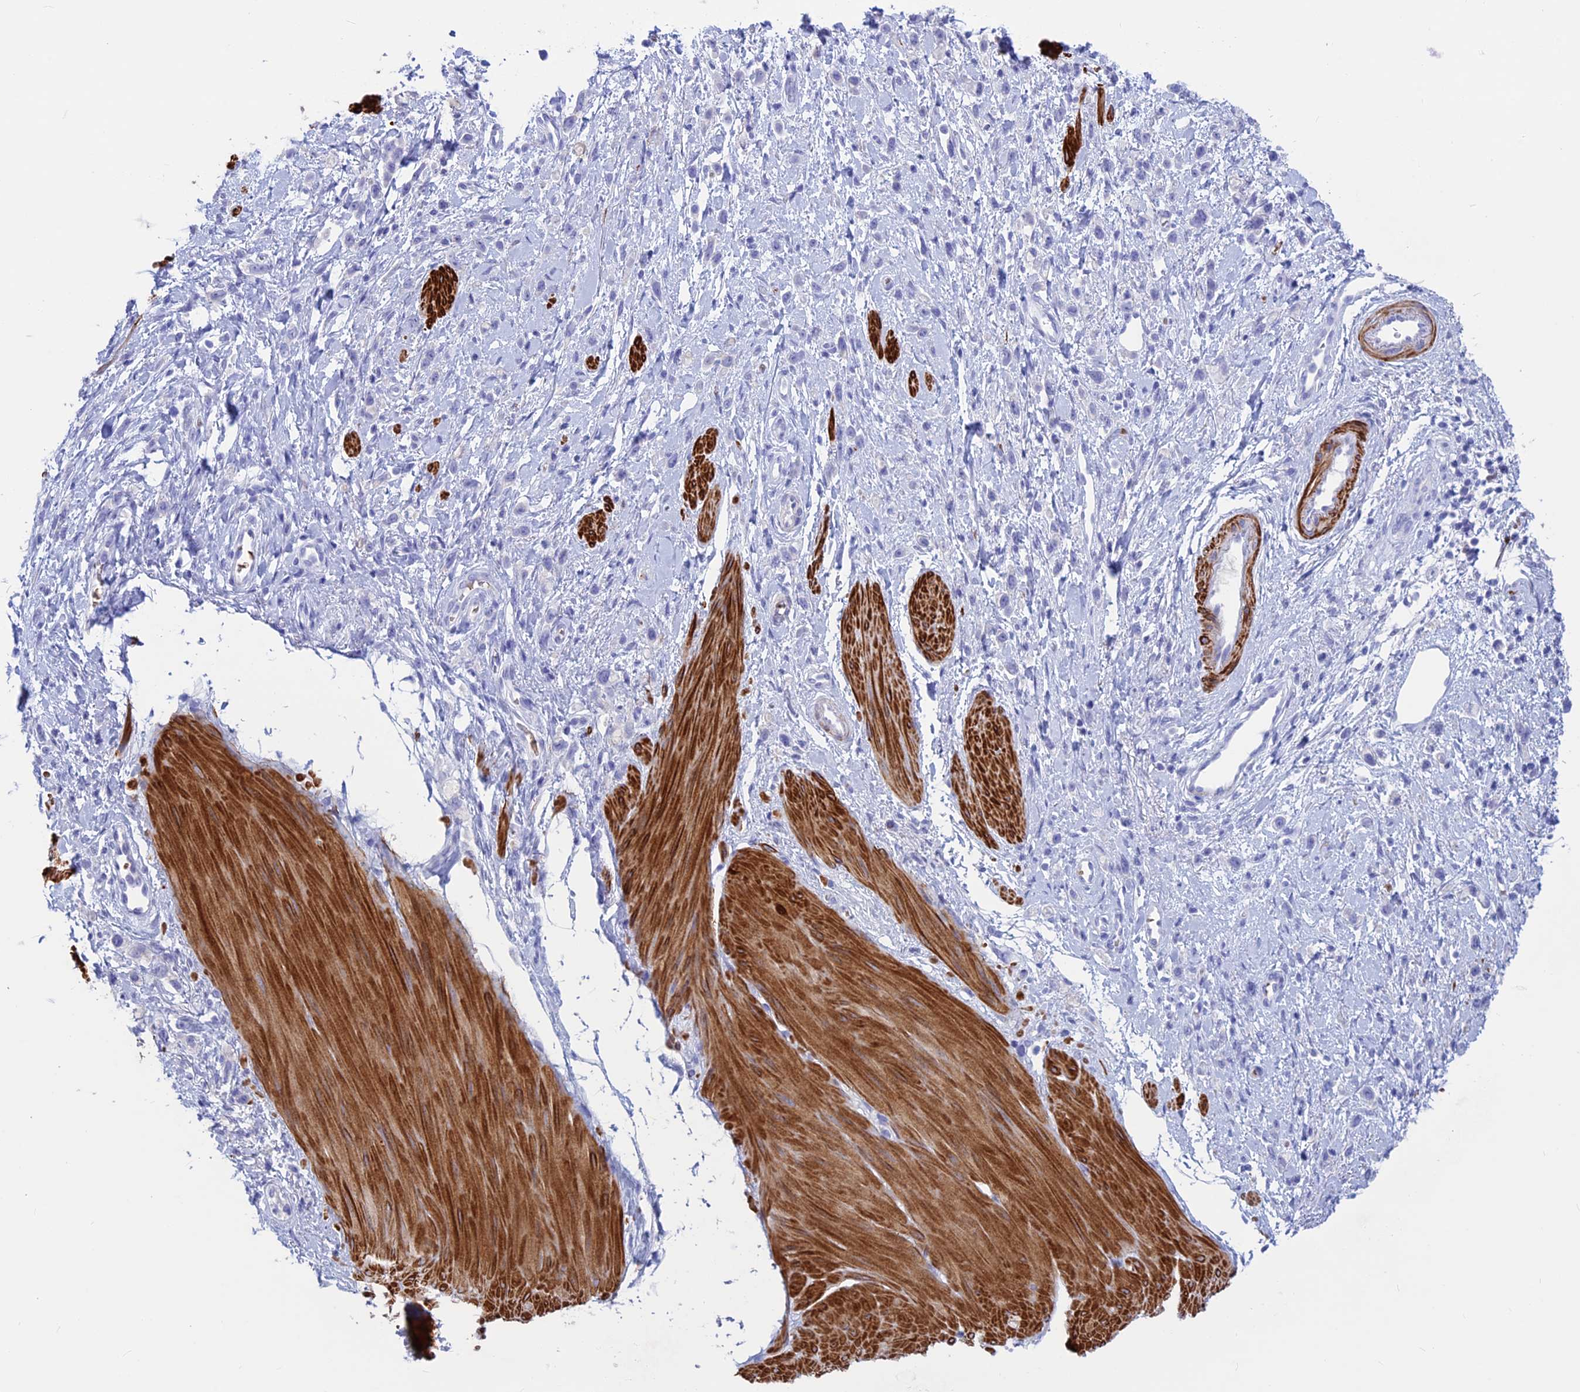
{"staining": {"intensity": "negative", "quantity": "none", "location": "none"}, "tissue": "stomach cancer", "cell_type": "Tumor cells", "image_type": "cancer", "snomed": [{"axis": "morphology", "description": "Adenocarcinoma, NOS"}, {"axis": "topography", "description": "Stomach"}], "caption": "High magnification brightfield microscopy of stomach cancer stained with DAB (brown) and counterstained with hematoxylin (blue): tumor cells show no significant expression.", "gene": "GAPDHS", "patient": {"sex": "female", "age": 65}}